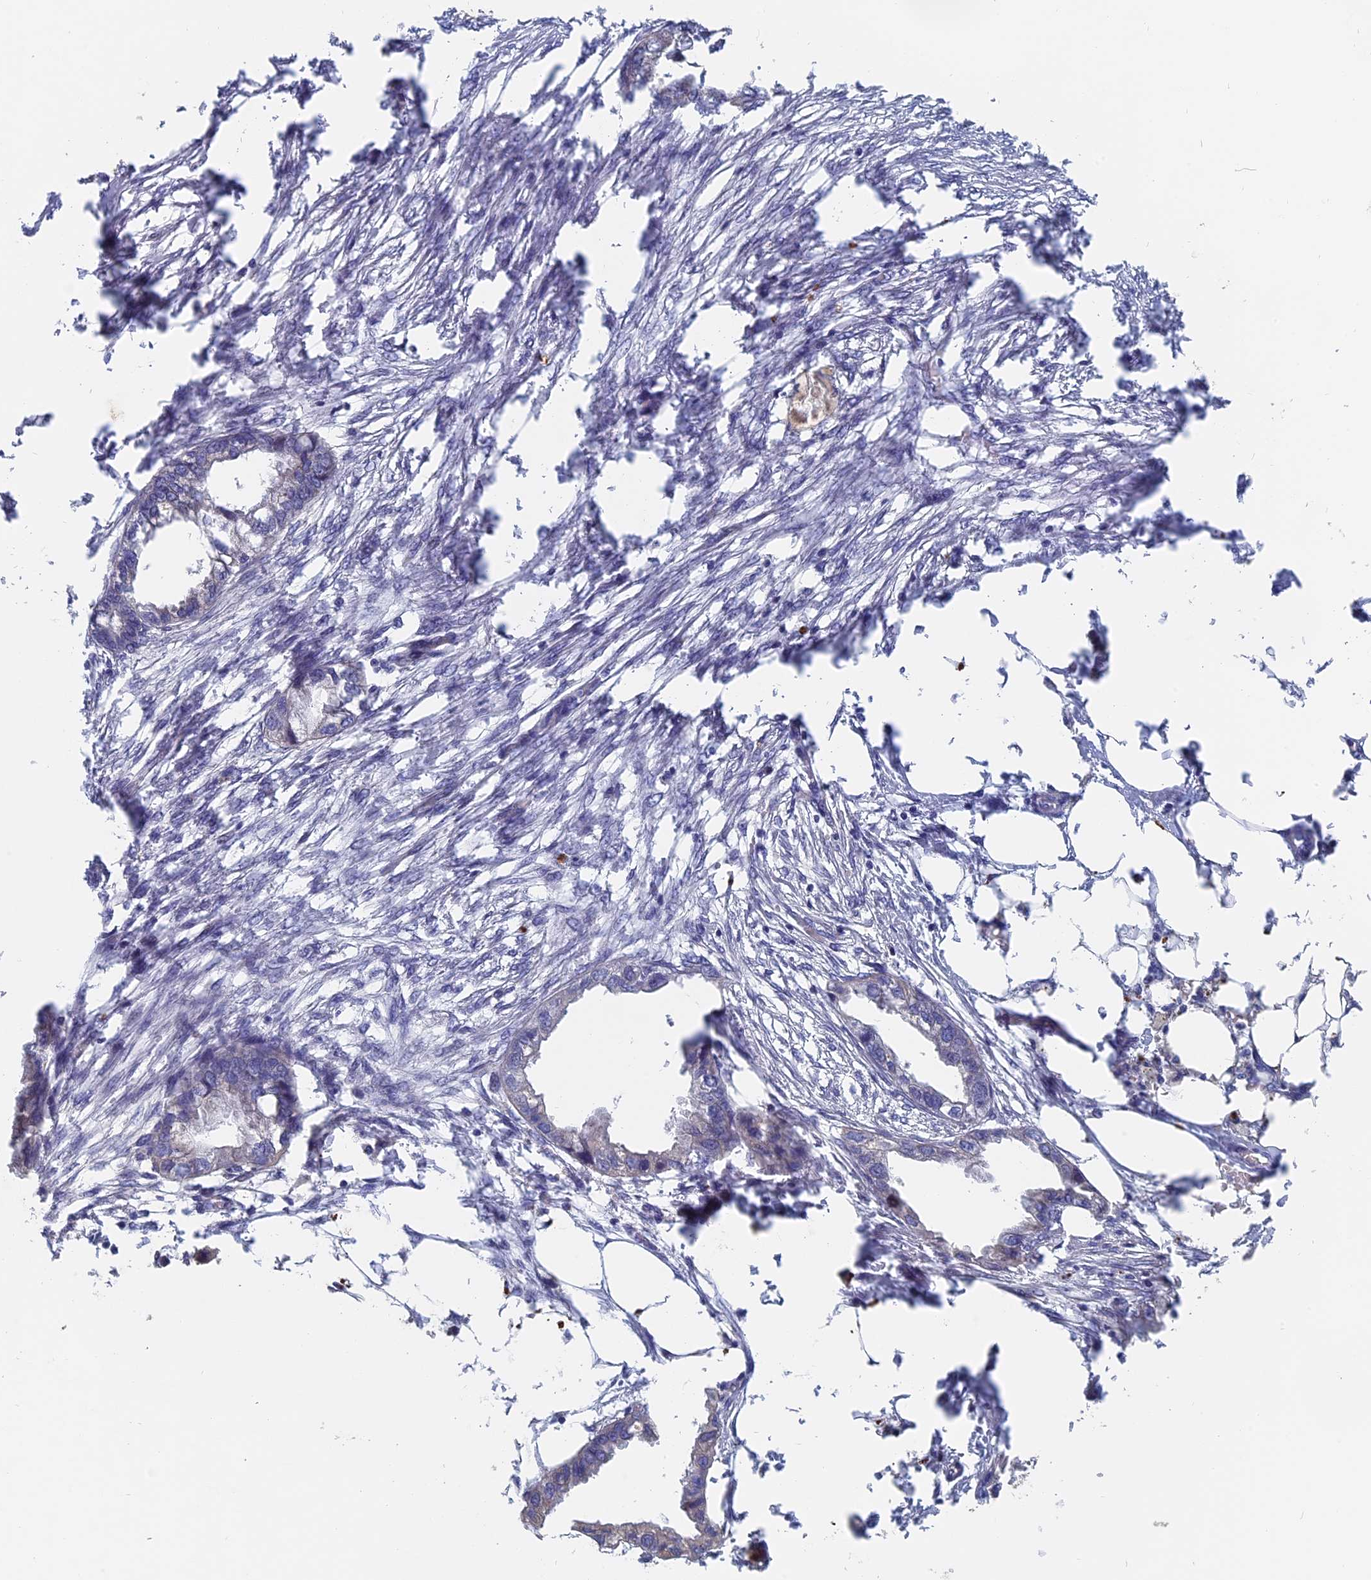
{"staining": {"intensity": "negative", "quantity": "none", "location": "none"}, "tissue": "endometrial cancer", "cell_type": "Tumor cells", "image_type": "cancer", "snomed": [{"axis": "morphology", "description": "Adenocarcinoma, NOS"}, {"axis": "morphology", "description": "Adenocarcinoma, metastatic, NOS"}, {"axis": "topography", "description": "Adipose tissue"}, {"axis": "topography", "description": "Endometrium"}], "caption": "Endometrial cancer (adenocarcinoma) was stained to show a protein in brown. There is no significant positivity in tumor cells.", "gene": "SLC33A1", "patient": {"sex": "female", "age": 67}}